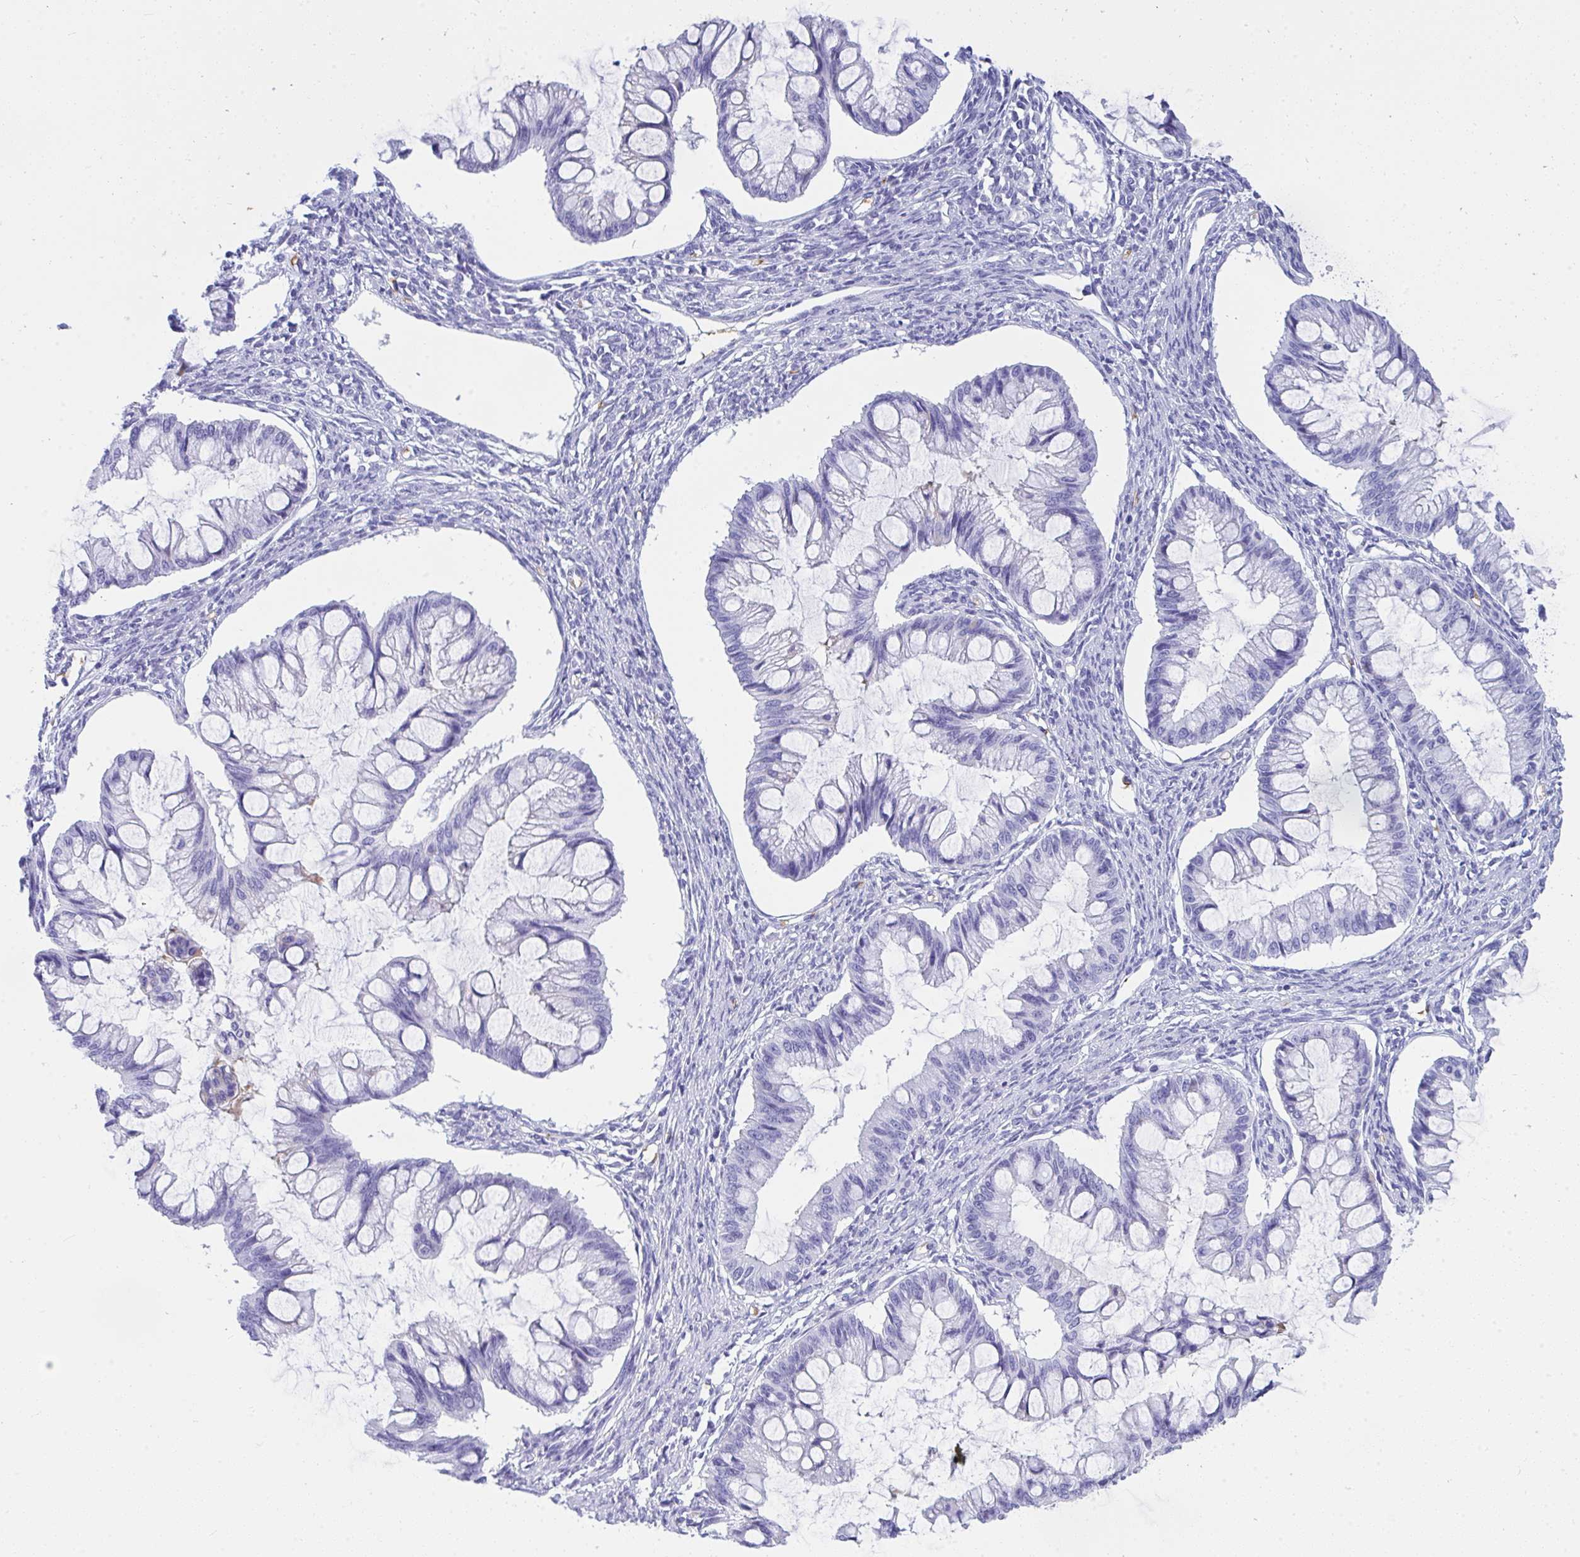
{"staining": {"intensity": "negative", "quantity": "none", "location": "none"}, "tissue": "ovarian cancer", "cell_type": "Tumor cells", "image_type": "cancer", "snomed": [{"axis": "morphology", "description": "Cystadenocarcinoma, mucinous, NOS"}, {"axis": "topography", "description": "Ovary"}], "caption": "High power microscopy histopathology image of an immunohistochemistry image of ovarian mucinous cystadenocarcinoma, revealing no significant positivity in tumor cells. Brightfield microscopy of immunohistochemistry (IHC) stained with DAB (brown) and hematoxylin (blue), captured at high magnification.", "gene": "ANK1", "patient": {"sex": "female", "age": 73}}